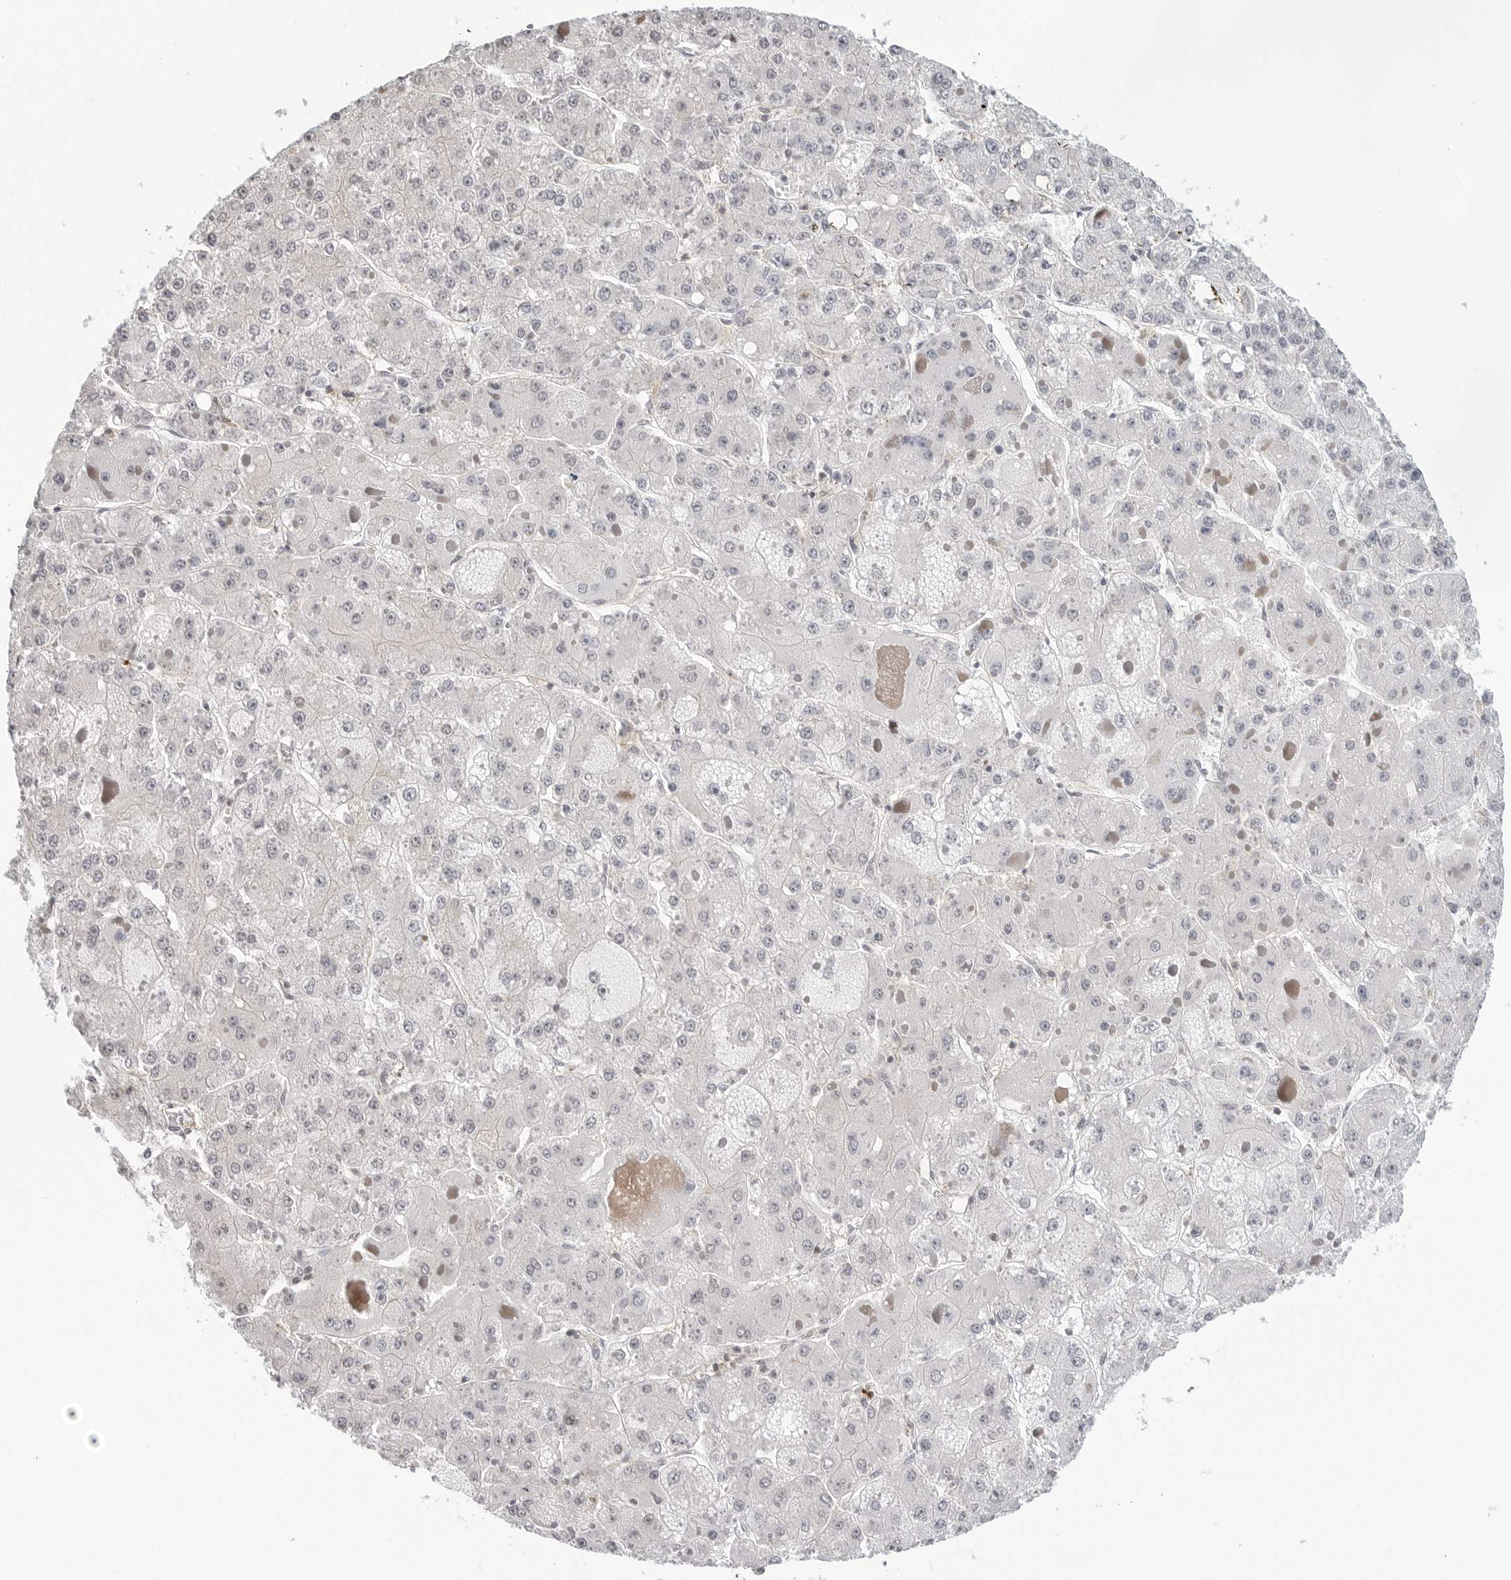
{"staining": {"intensity": "negative", "quantity": "none", "location": "none"}, "tissue": "liver cancer", "cell_type": "Tumor cells", "image_type": "cancer", "snomed": [{"axis": "morphology", "description": "Carcinoma, Hepatocellular, NOS"}, {"axis": "topography", "description": "Liver"}], "caption": "DAB (3,3'-diaminobenzidine) immunohistochemical staining of human hepatocellular carcinoma (liver) reveals no significant positivity in tumor cells. The staining is performed using DAB (3,3'-diaminobenzidine) brown chromogen with nuclei counter-stained in using hematoxylin.", "gene": "STXBP3", "patient": {"sex": "female", "age": 73}}